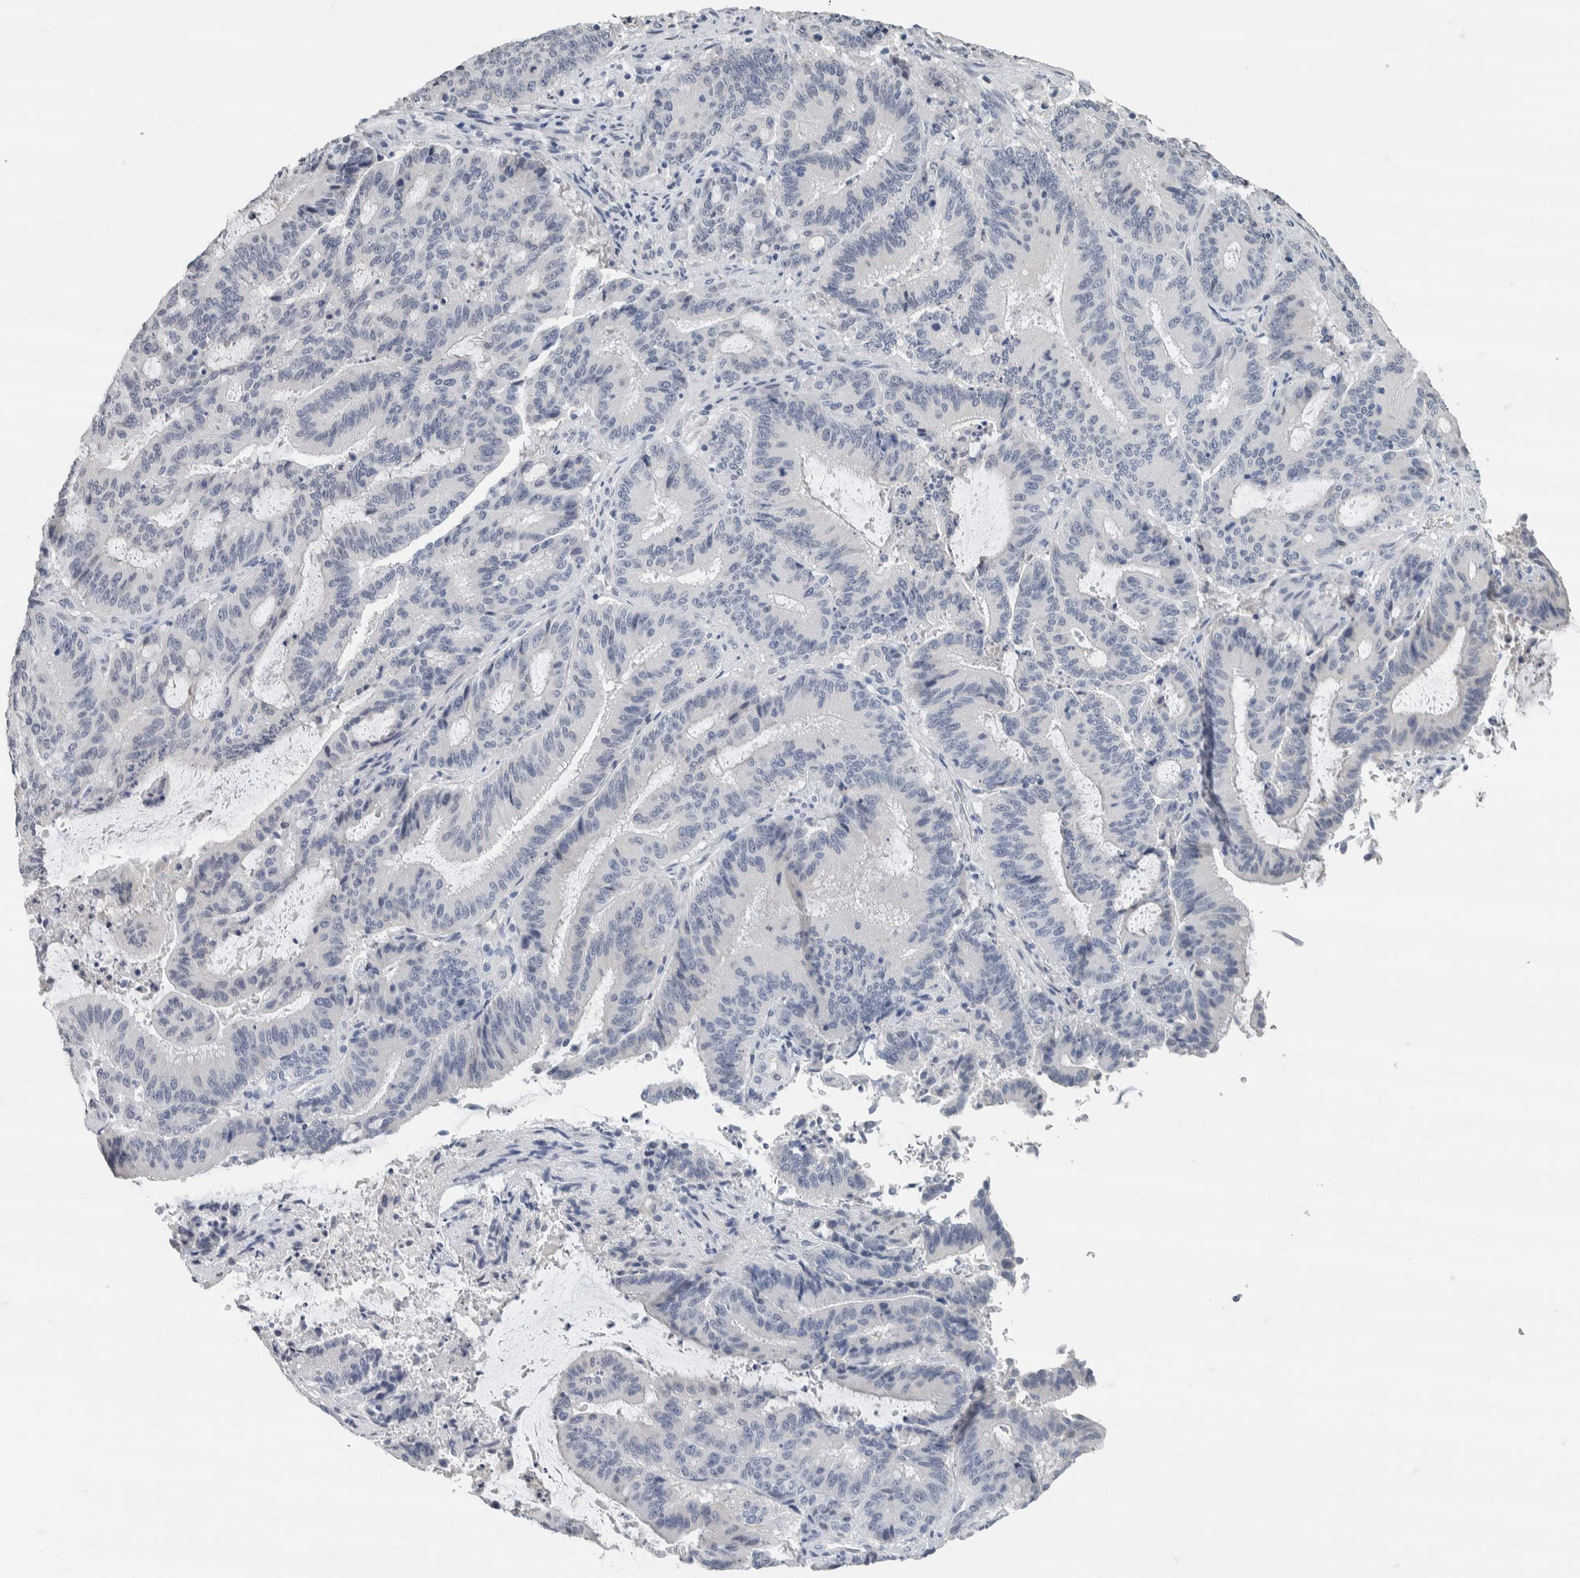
{"staining": {"intensity": "negative", "quantity": "none", "location": "none"}, "tissue": "liver cancer", "cell_type": "Tumor cells", "image_type": "cancer", "snomed": [{"axis": "morphology", "description": "Normal tissue, NOS"}, {"axis": "morphology", "description": "Cholangiocarcinoma"}, {"axis": "topography", "description": "Liver"}, {"axis": "topography", "description": "Peripheral nerve tissue"}], "caption": "Cholangiocarcinoma (liver) was stained to show a protein in brown. There is no significant staining in tumor cells.", "gene": "NEFM", "patient": {"sex": "female", "age": 73}}